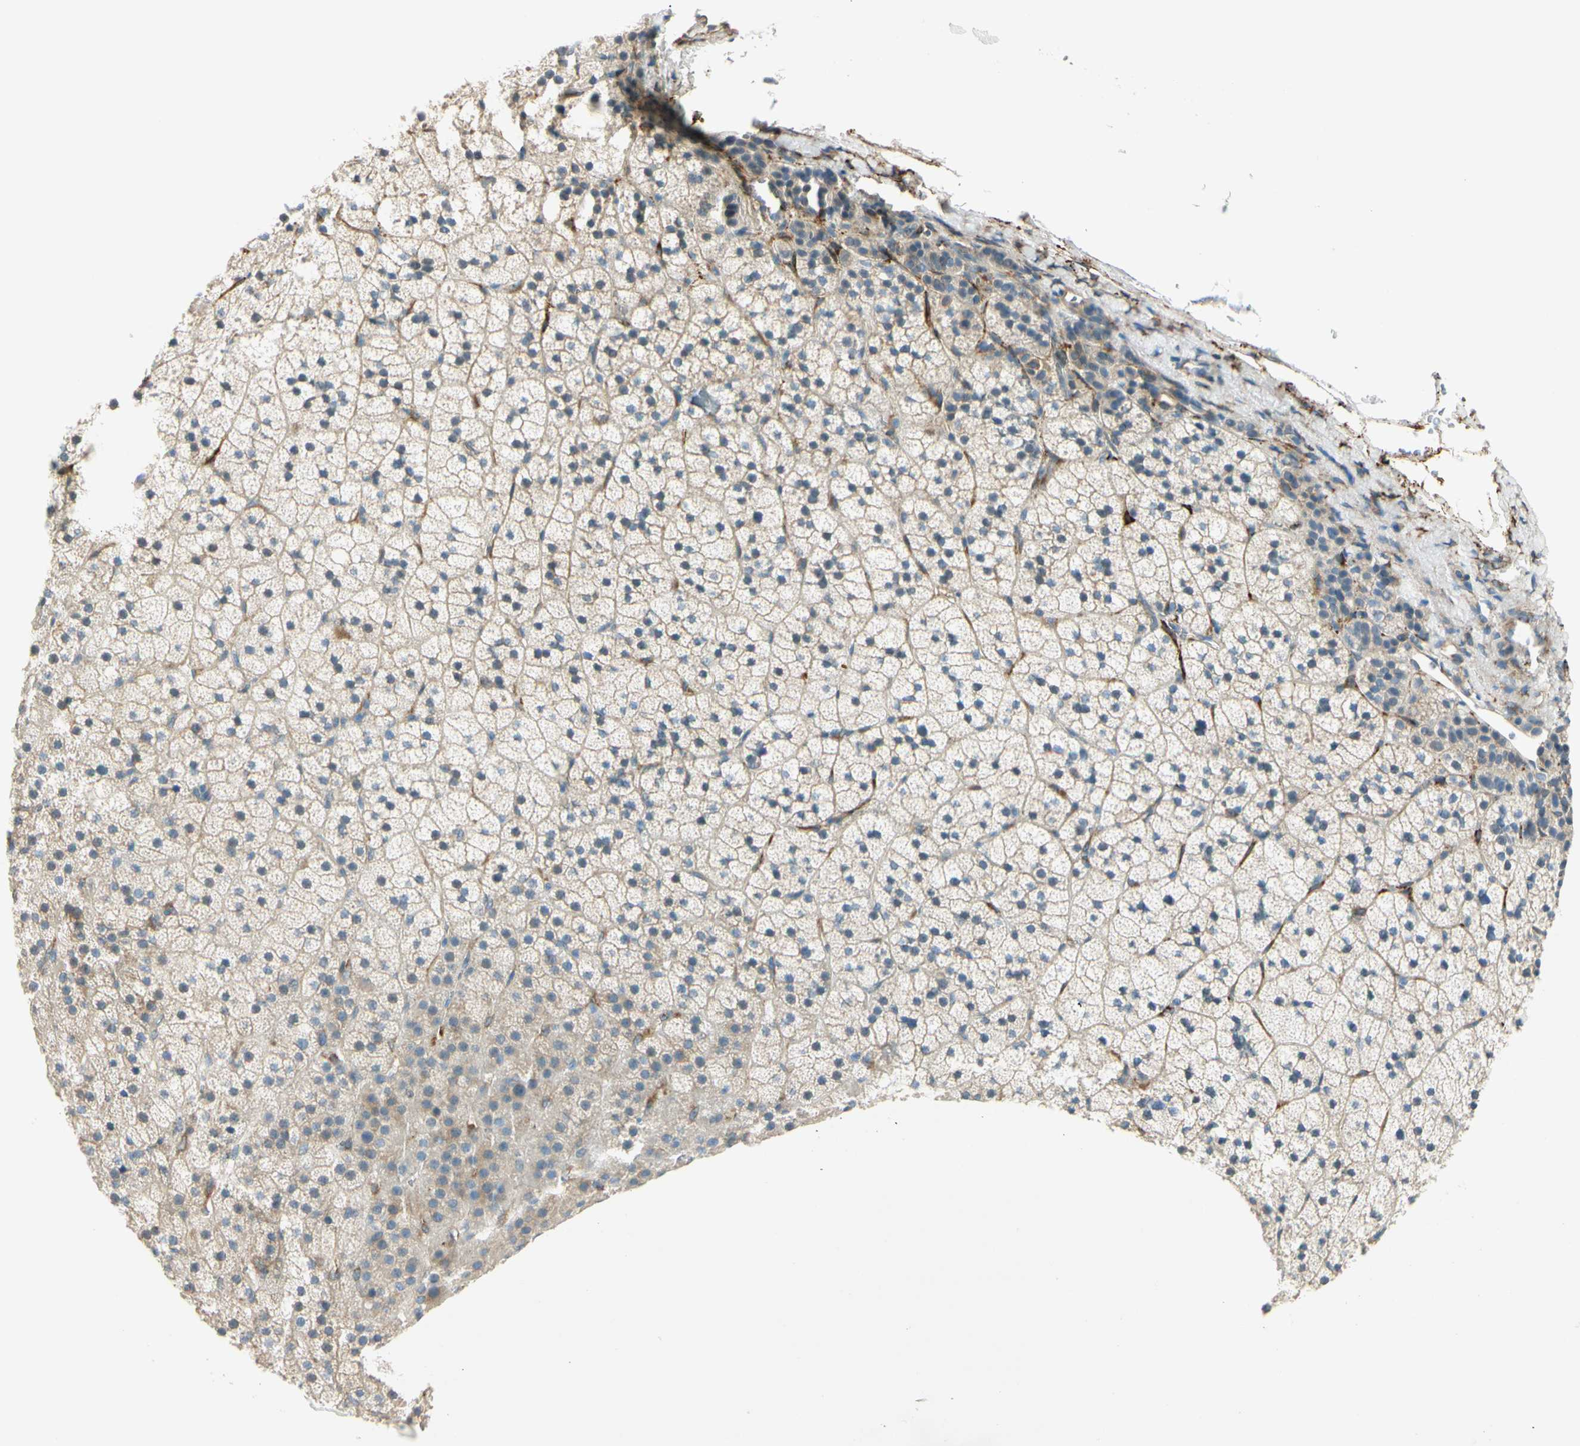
{"staining": {"intensity": "weak", "quantity": "25%-75%", "location": "cytoplasmic/membranous"}, "tissue": "adrenal gland", "cell_type": "Glandular cells", "image_type": "normal", "snomed": [{"axis": "morphology", "description": "Normal tissue, NOS"}, {"axis": "topography", "description": "Adrenal gland"}], "caption": "Glandular cells reveal low levels of weak cytoplasmic/membranous positivity in approximately 25%-75% of cells in unremarkable adrenal gland.", "gene": "FKBP7", "patient": {"sex": "male", "age": 35}}